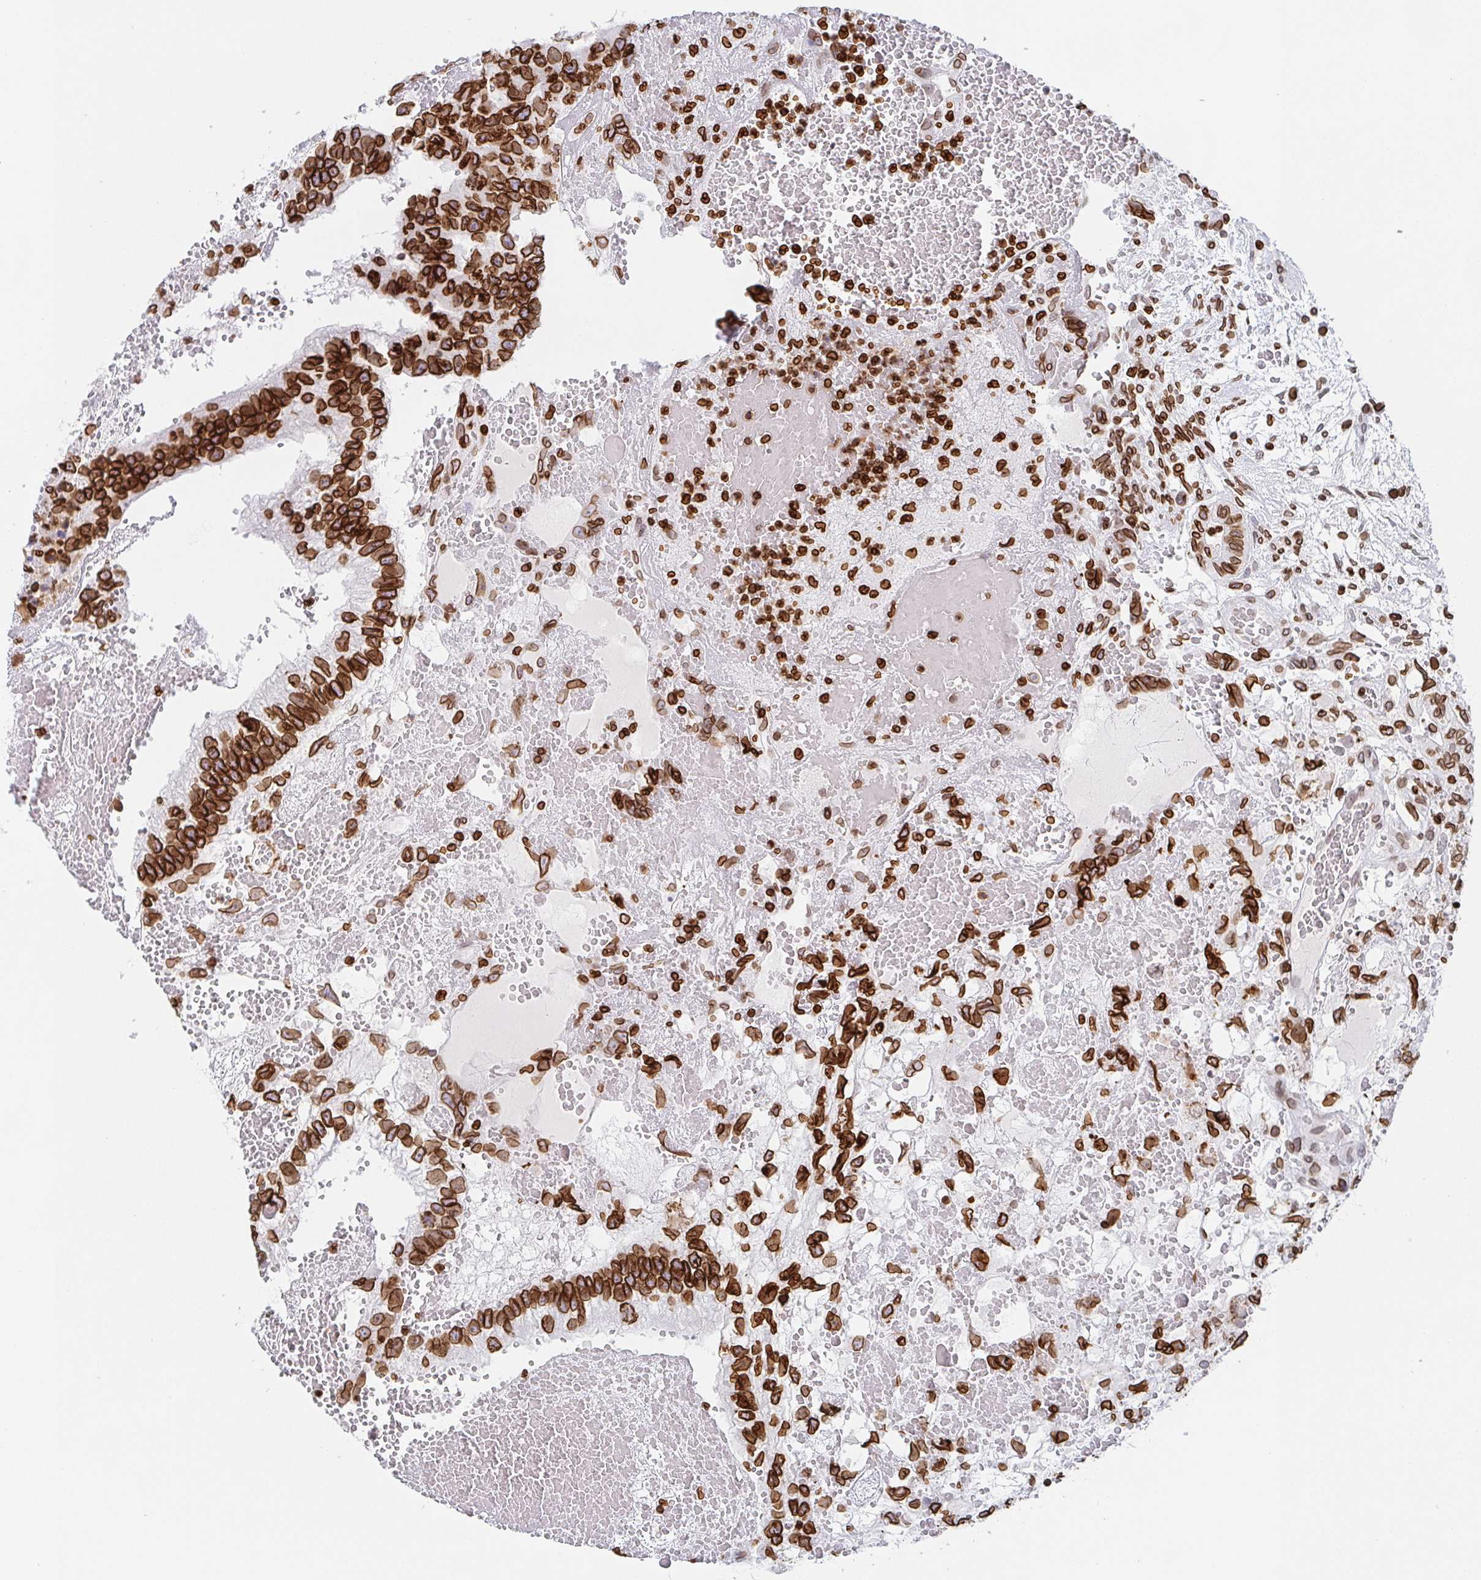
{"staining": {"intensity": "strong", "quantity": ">75%", "location": "cytoplasmic/membranous,nuclear"}, "tissue": "testis cancer", "cell_type": "Tumor cells", "image_type": "cancer", "snomed": [{"axis": "morphology", "description": "Normal tissue, NOS"}, {"axis": "morphology", "description": "Carcinoma, Embryonal, NOS"}, {"axis": "topography", "description": "Testis"}], "caption": "IHC photomicrograph of neoplastic tissue: testis cancer (embryonal carcinoma) stained using immunohistochemistry shows high levels of strong protein expression localized specifically in the cytoplasmic/membranous and nuclear of tumor cells, appearing as a cytoplasmic/membranous and nuclear brown color.", "gene": "BTBD7", "patient": {"sex": "male", "age": 32}}